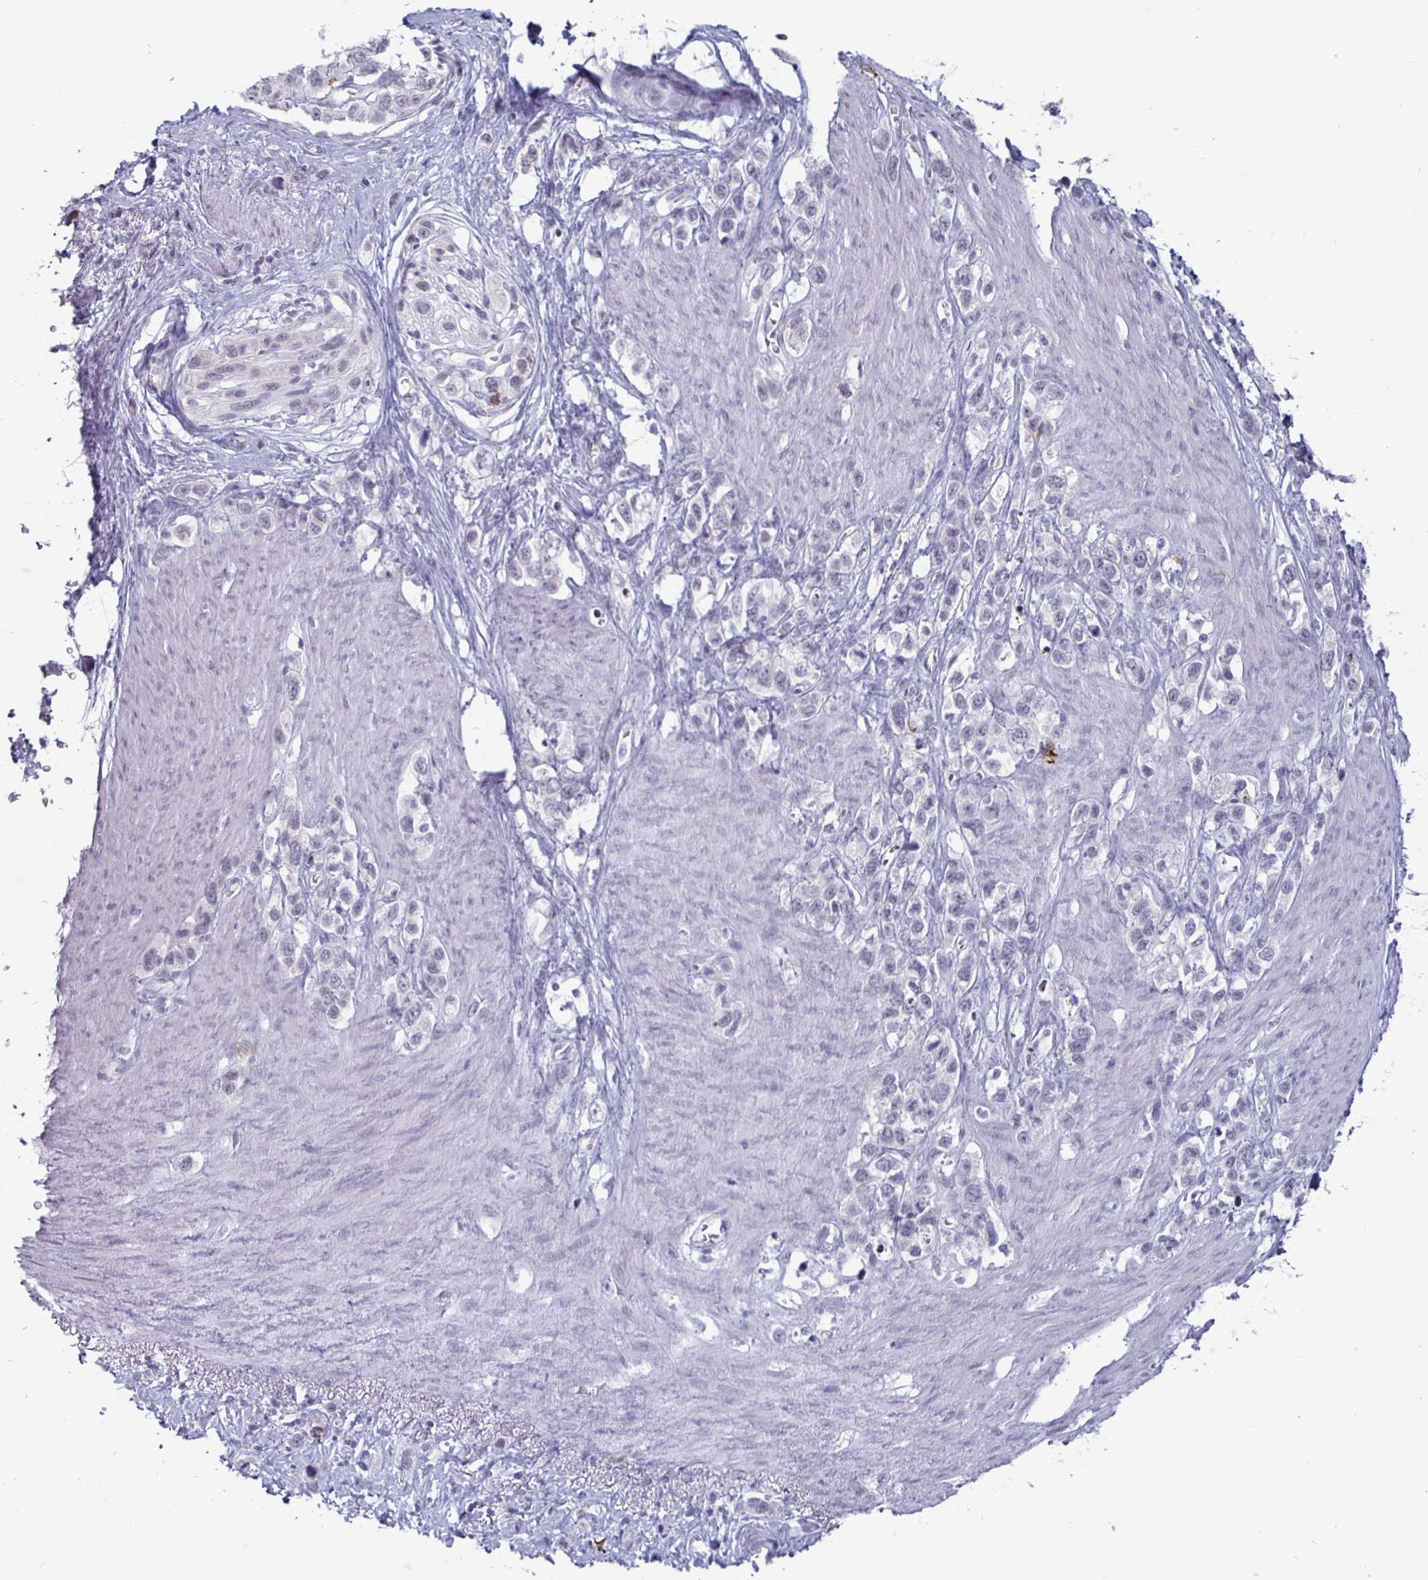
{"staining": {"intensity": "negative", "quantity": "none", "location": "none"}, "tissue": "stomach cancer", "cell_type": "Tumor cells", "image_type": "cancer", "snomed": [{"axis": "morphology", "description": "Adenocarcinoma, NOS"}, {"axis": "topography", "description": "Stomach"}], "caption": "This is an immunohistochemistry image of stomach adenocarcinoma. There is no positivity in tumor cells.", "gene": "OOSP2", "patient": {"sex": "female", "age": 65}}